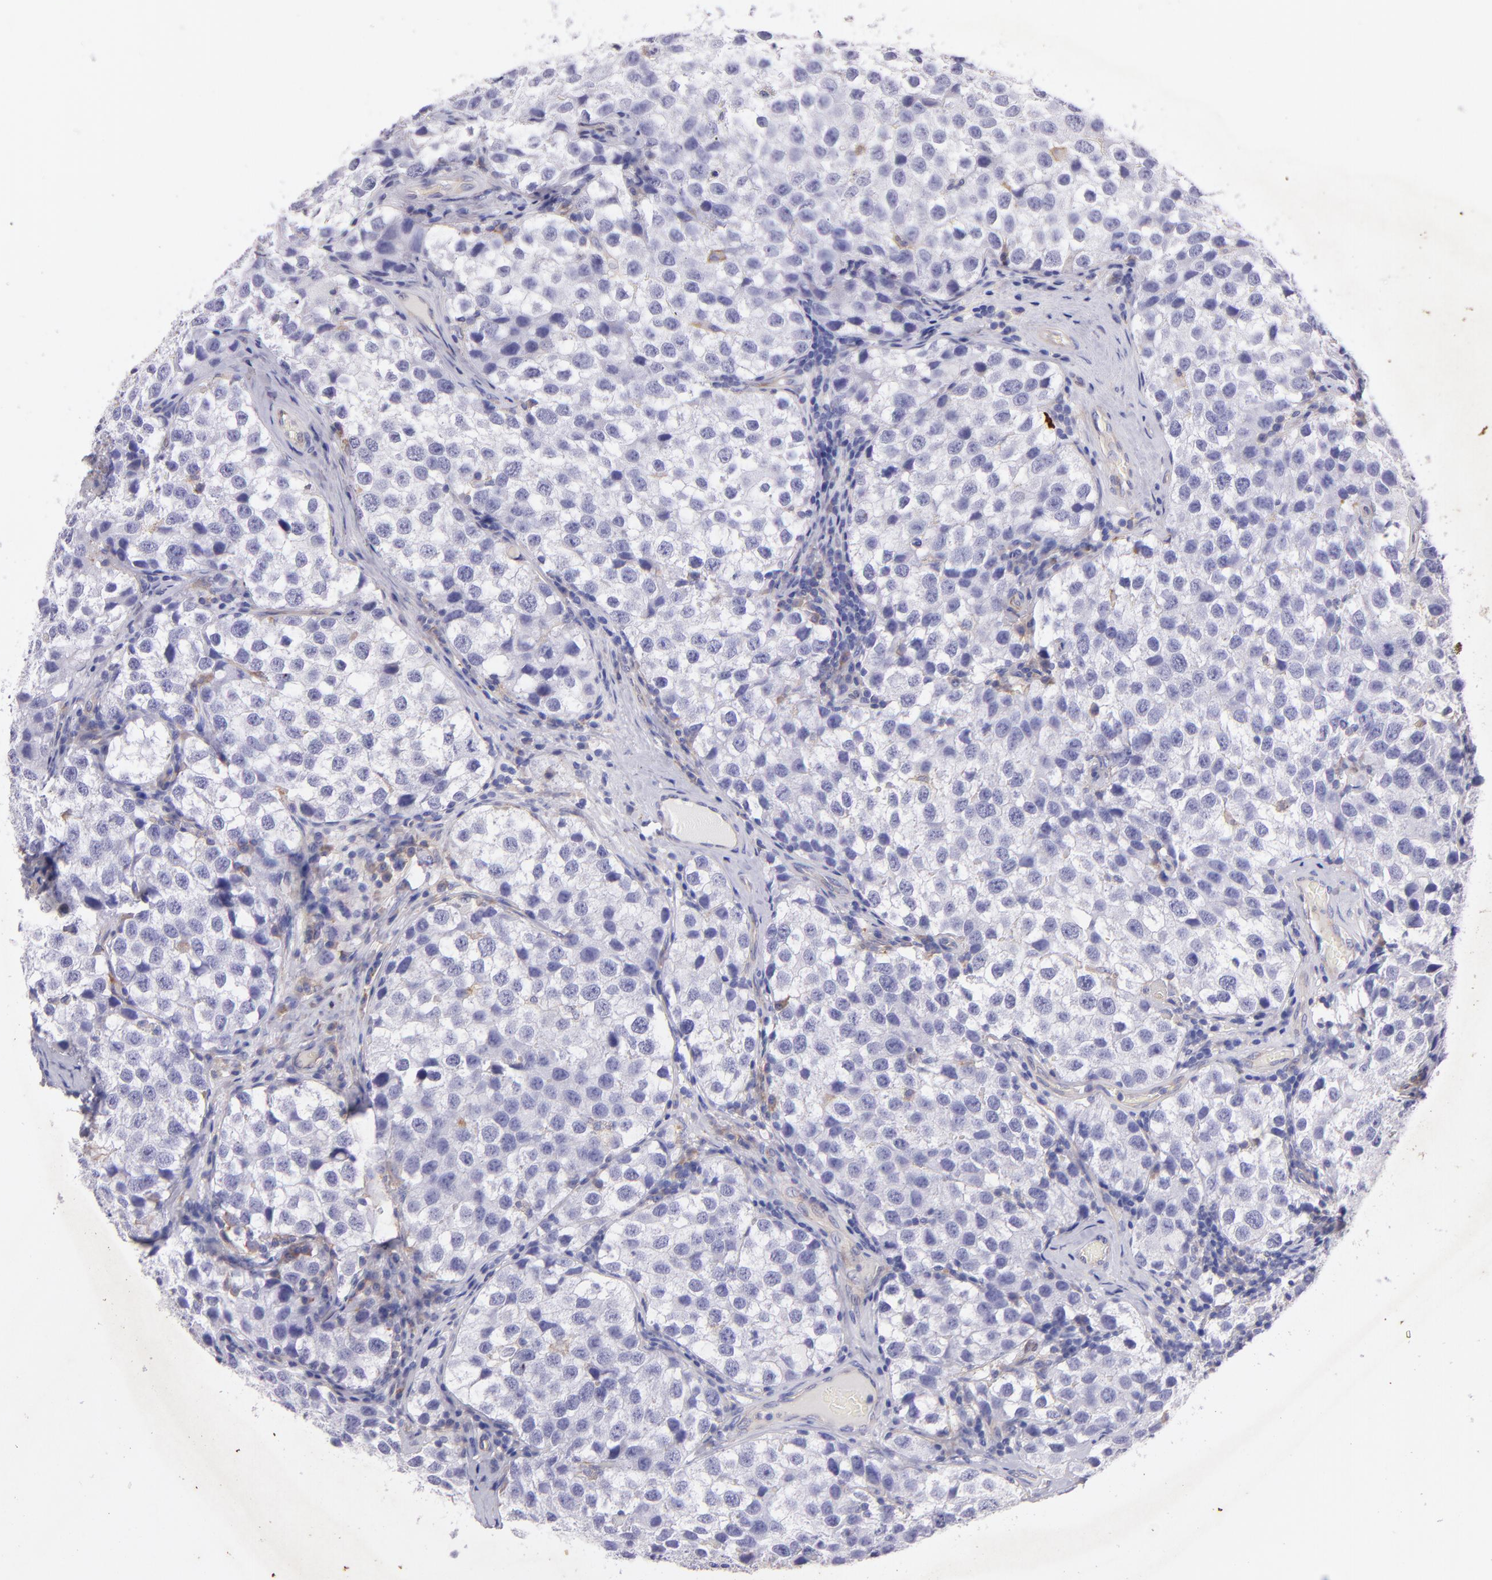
{"staining": {"intensity": "negative", "quantity": "none", "location": "none"}, "tissue": "testis cancer", "cell_type": "Tumor cells", "image_type": "cancer", "snomed": [{"axis": "morphology", "description": "Seminoma, NOS"}, {"axis": "topography", "description": "Testis"}], "caption": "Immunohistochemistry (IHC) of seminoma (testis) reveals no expression in tumor cells.", "gene": "RET", "patient": {"sex": "male", "age": 39}}